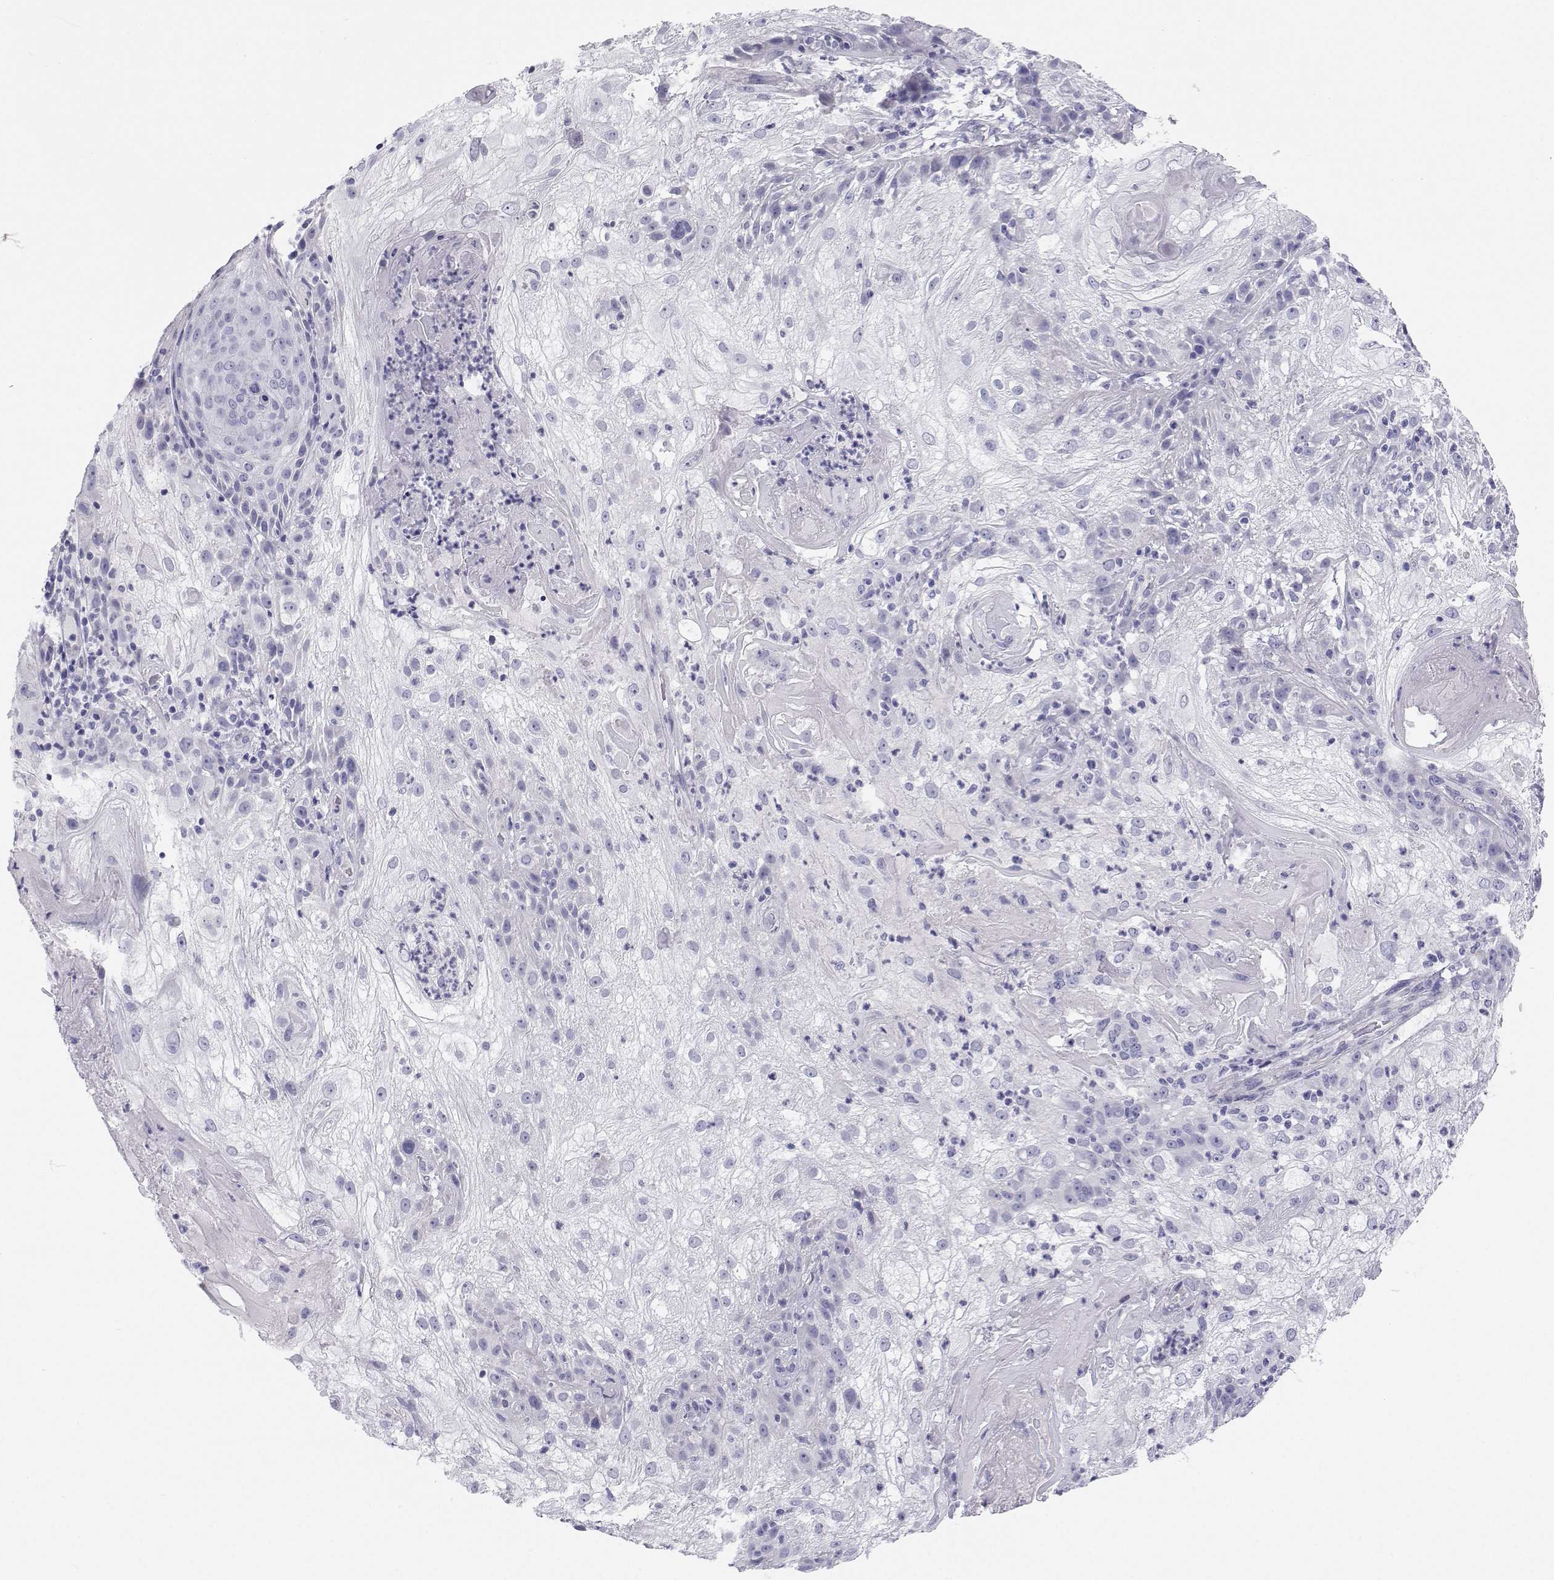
{"staining": {"intensity": "negative", "quantity": "none", "location": "none"}, "tissue": "skin cancer", "cell_type": "Tumor cells", "image_type": "cancer", "snomed": [{"axis": "morphology", "description": "Normal tissue, NOS"}, {"axis": "morphology", "description": "Squamous cell carcinoma, NOS"}, {"axis": "topography", "description": "Skin"}], "caption": "Tumor cells show no significant protein positivity in skin squamous cell carcinoma. Brightfield microscopy of immunohistochemistry stained with DAB (brown) and hematoxylin (blue), captured at high magnification.", "gene": "BHMT", "patient": {"sex": "female", "age": 83}}